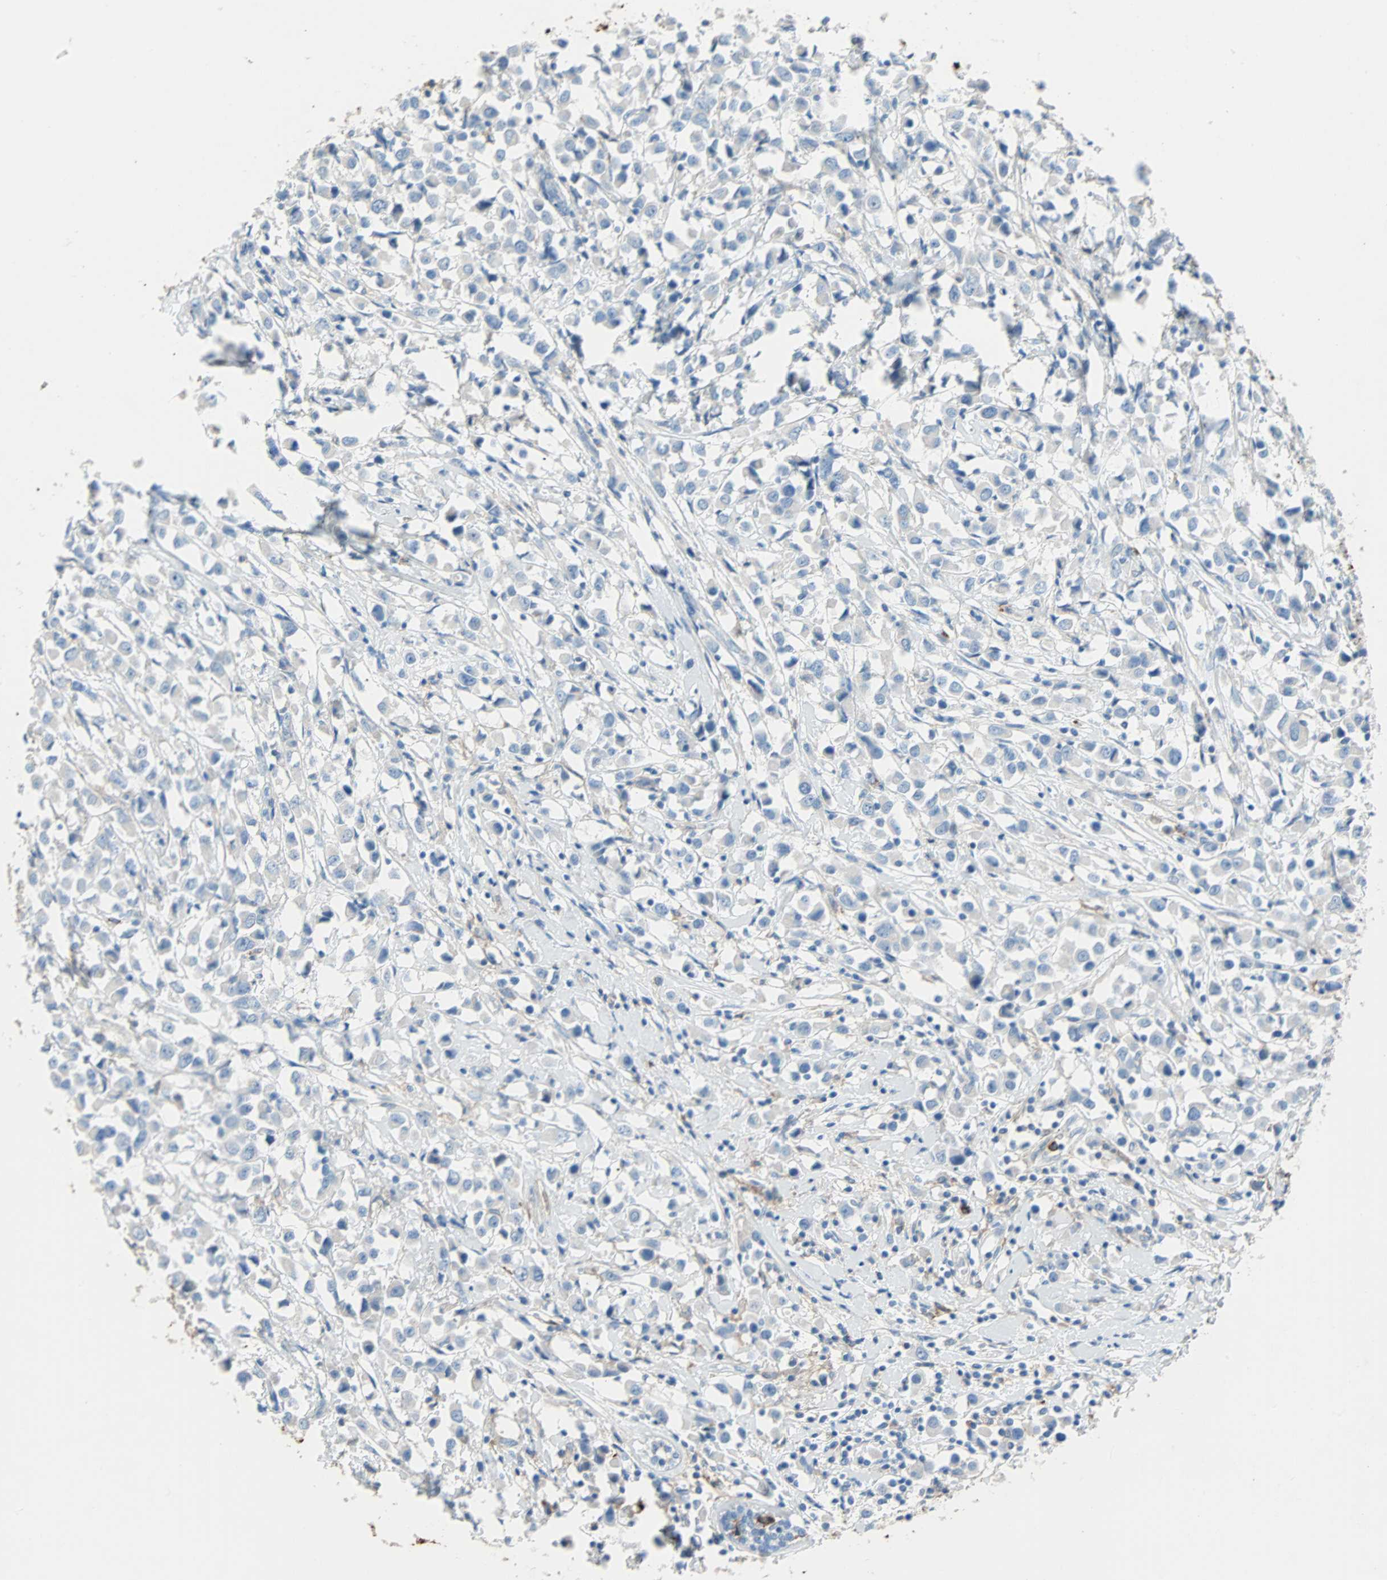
{"staining": {"intensity": "negative", "quantity": "none", "location": "none"}, "tissue": "breast cancer", "cell_type": "Tumor cells", "image_type": "cancer", "snomed": [{"axis": "morphology", "description": "Duct carcinoma"}, {"axis": "topography", "description": "Breast"}], "caption": "The photomicrograph displays no staining of tumor cells in invasive ductal carcinoma (breast).", "gene": "CLEC4A", "patient": {"sex": "female", "age": 61}}